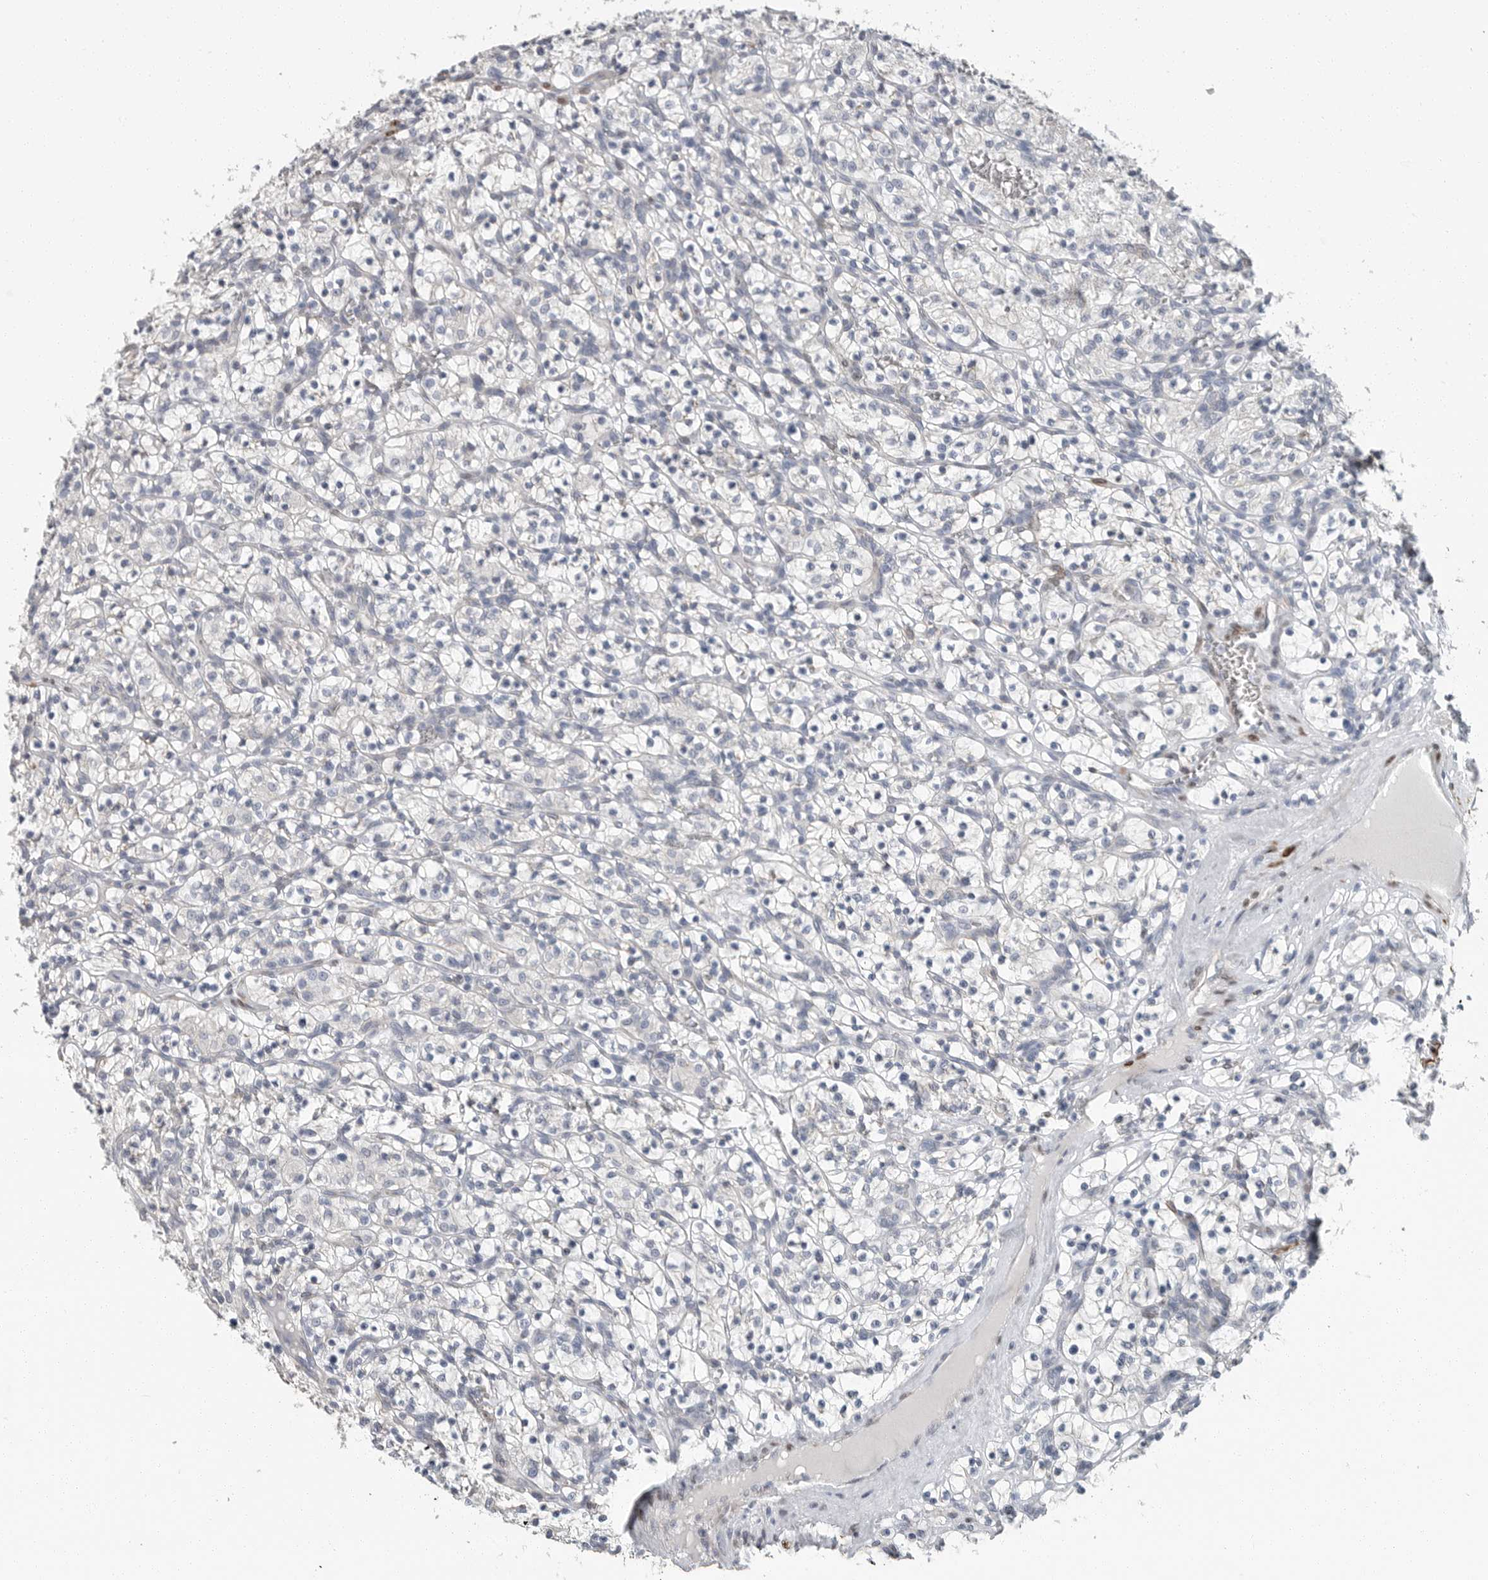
{"staining": {"intensity": "negative", "quantity": "none", "location": "none"}, "tissue": "renal cancer", "cell_type": "Tumor cells", "image_type": "cancer", "snomed": [{"axis": "morphology", "description": "Adenocarcinoma, NOS"}, {"axis": "topography", "description": "Kidney"}], "caption": "High power microscopy image of an immunohistochemistry photomicrograph of renal cancer, revealing no significant expression in tumor cells. (DAB (3,3'-diaminobenzidine) immunohistochemistry visualized using brightfield microscopy, high magnification).", "gene": "PLN", "patient": {"sex": "female", "age": 57}}